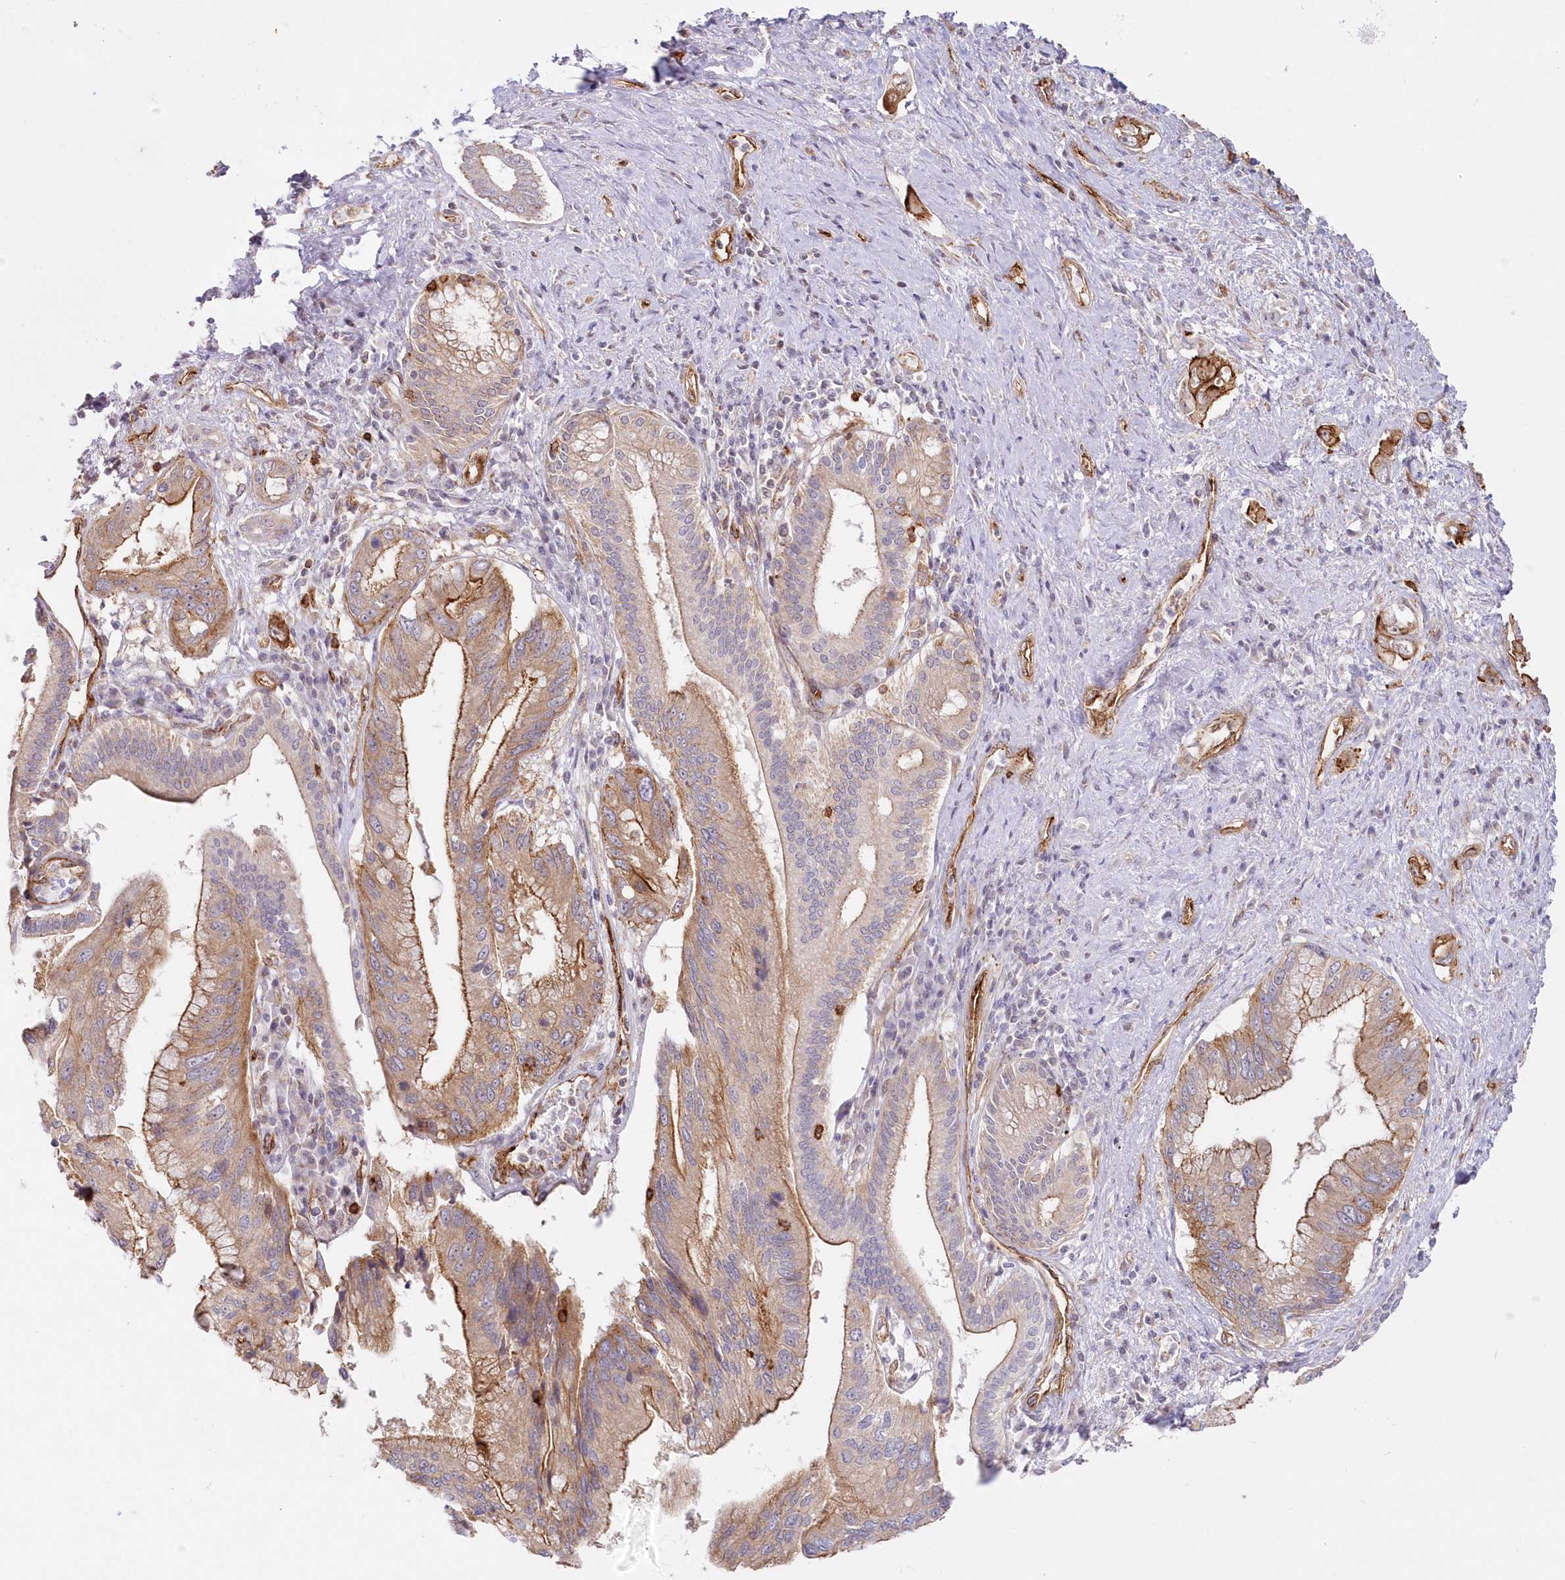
{"staining": {"intensity": "strong", "quantity": ">75%", "location": "cytoplasmic/membranous"}, "tissue": "pancreatic cancer", "cell_type": "Tumor cells", "image_type": "cancer", "snomed": [{"axis": "morphology", "description": "Inflammation, NOS"}, {"axis": "morphology", "description": "Adenocarcinoma, NOS"}, {"axis": "topography", "description": "Pancreas"}], "caption": "Pancreatic adenocarcinoma was stained to show a protein in brown. There is high levels of strong cytoplasmic/membranous positivity in approximately >75% of tumor cells.", "gene": "AFAP1L2", "patient": {"sex": "female", "age": 56}}